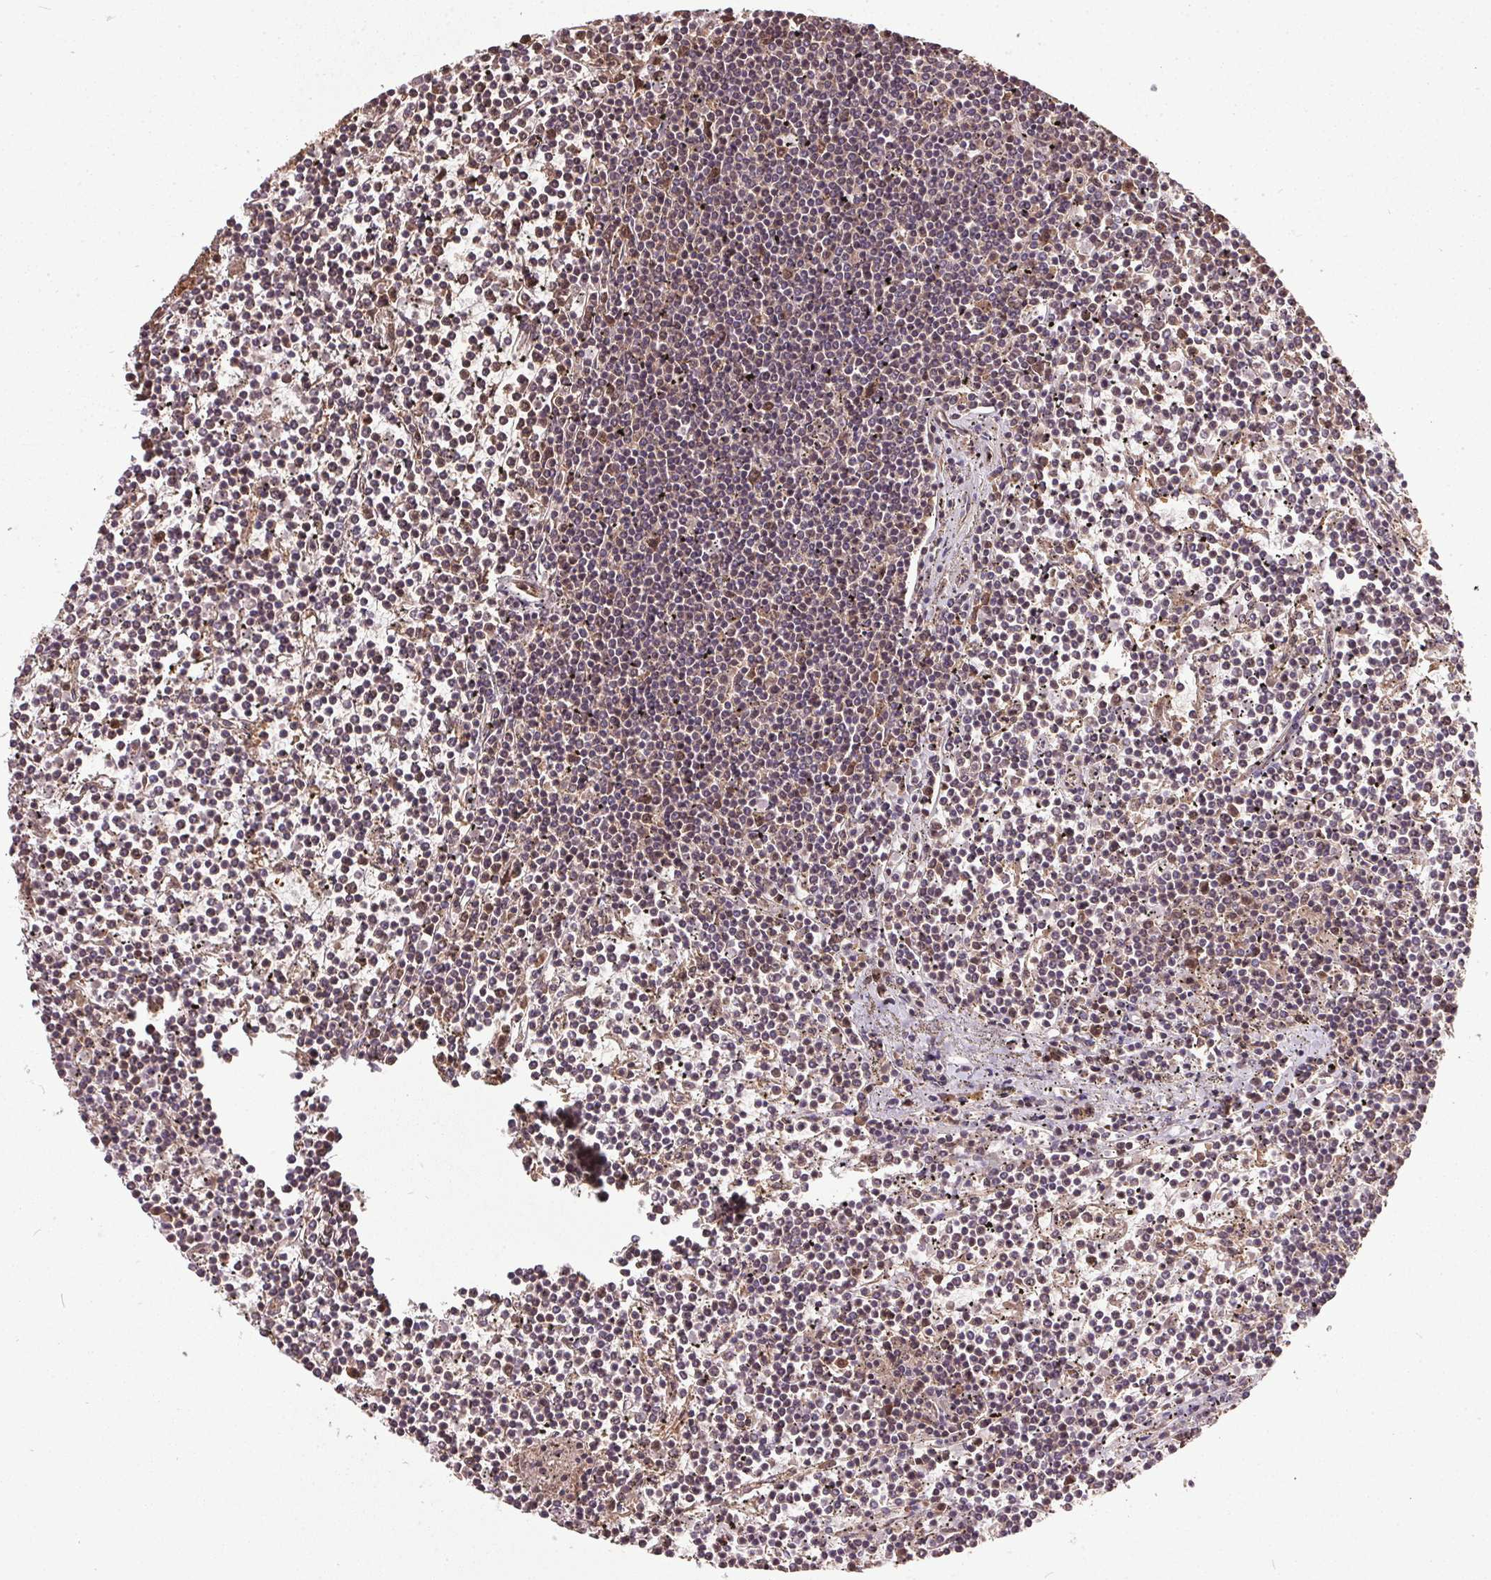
{"staining": {"intensity": "weak", "quantity": "<25%", "location": "cytoplasmic/membranous"}, "tissue": "lymphoma", "cell_type": "Tumor cells", "image_type": "cancer", "snomed": [{"axis": "morphology", "description": "Malignant lymphoma, non-Hodgkin's type, Low grade"}, {"axis": "topography", "description": "Spleen"}], "caption": "IHC micrograph of human low-grade malignant lymphoma, non-Hodgkin's type stained for a protein (brown), which reveals no staining in tumor cells.", "gene": "EIF2S1", "patient": {"sex": "female", "age": 19}}